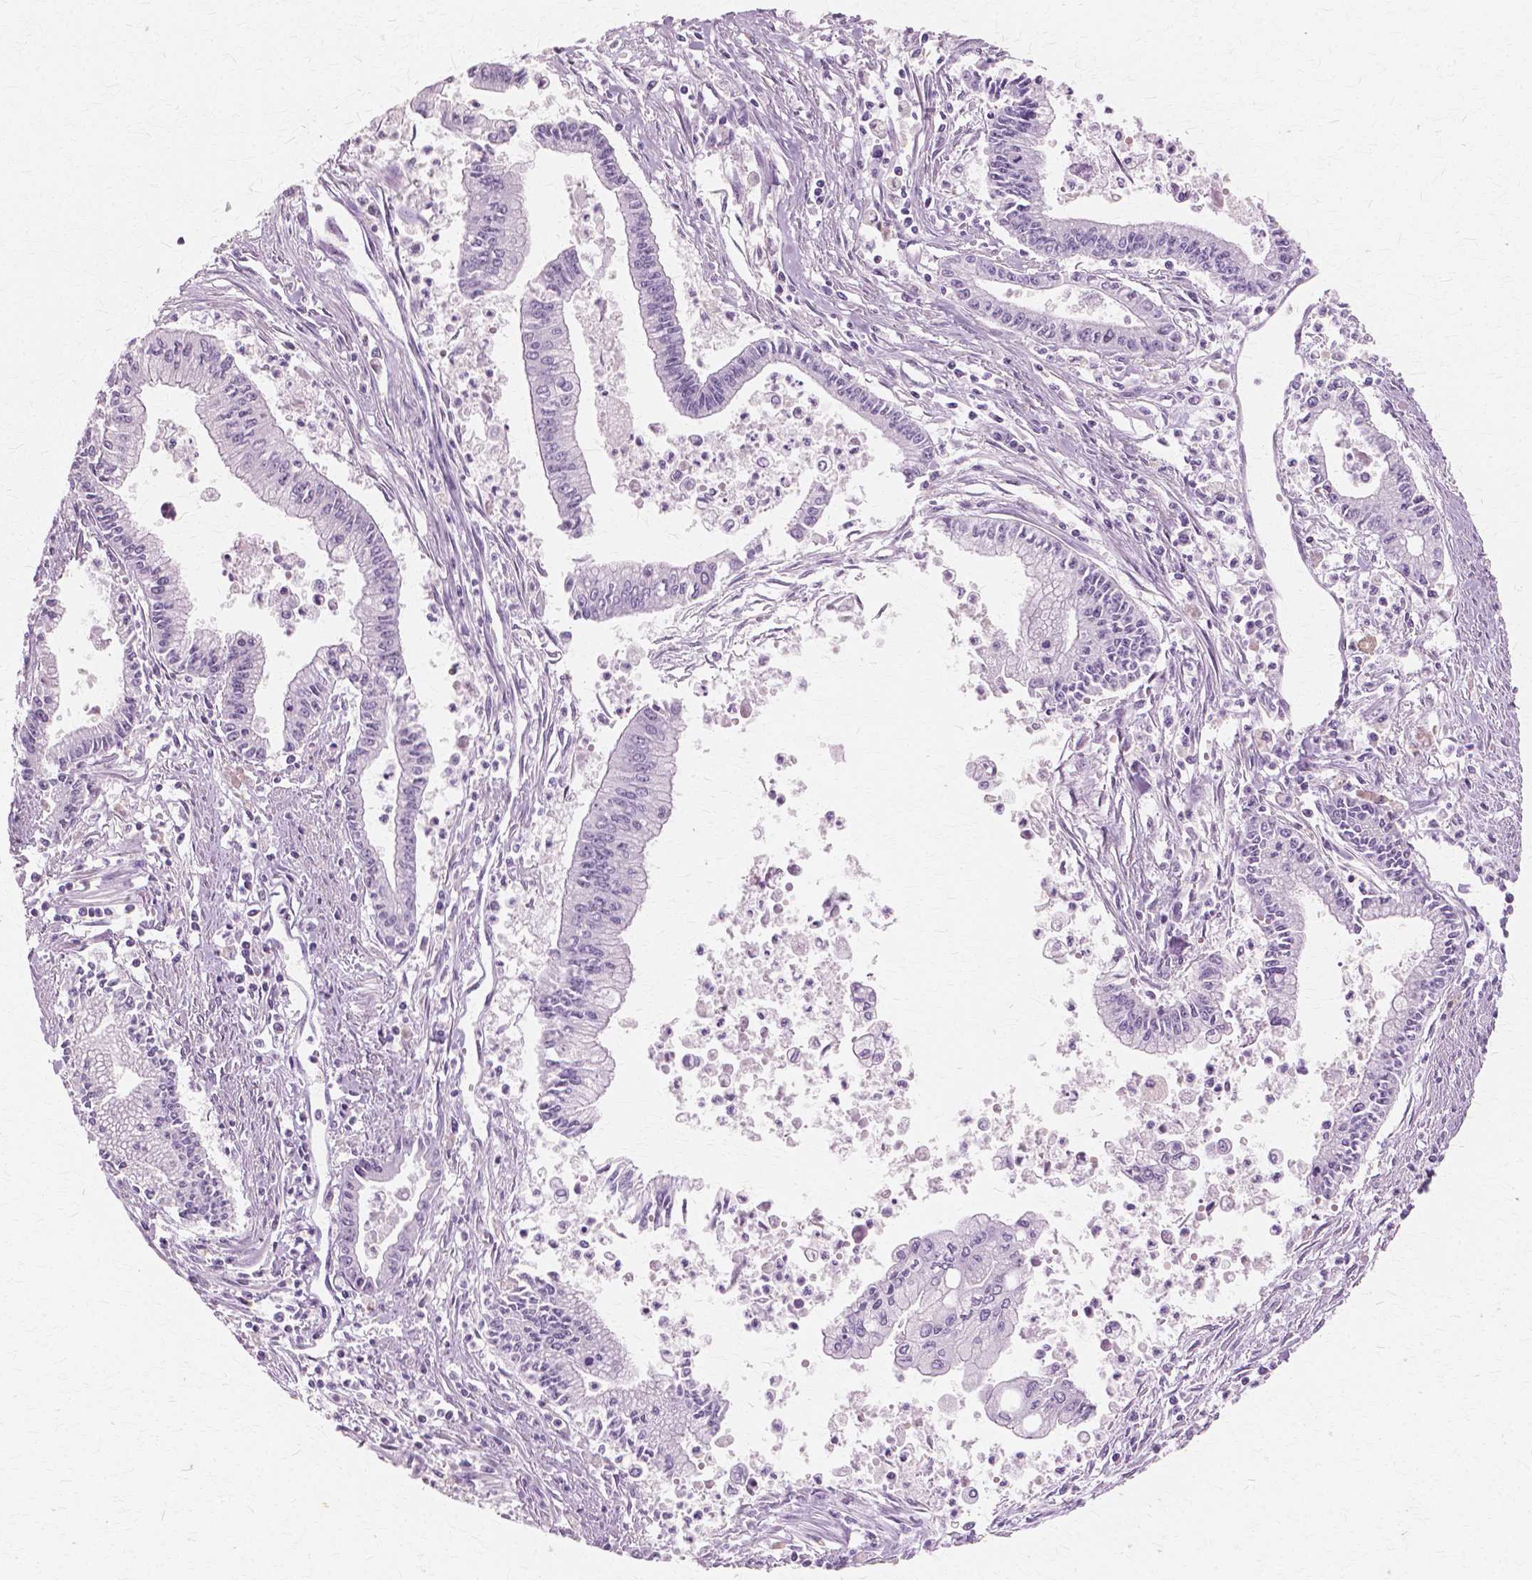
{"staining": {"intensity": "negative", "quantity": "none", "location": "none"}, "tissue": "pancreatic cancer", "cell_type": "Tumor cells", "image_type": "cancer", "snomed": [{"axis": "morphology", "description": "Adenocarcinoma, NOS"}, {"axis": "topography", "description": "Pancreas"}], "caption": "Immunohistochemistry (IHC) image of pancreatic cancer stained for a protein (brown), which demonstrates no staining in tumor cells. The staining is performed using DAB brown chromogen with nuclei counter-stained in using hematoxylin.", "gene": "SFTPD", "patient": {"sex": "female", "age": 65}}